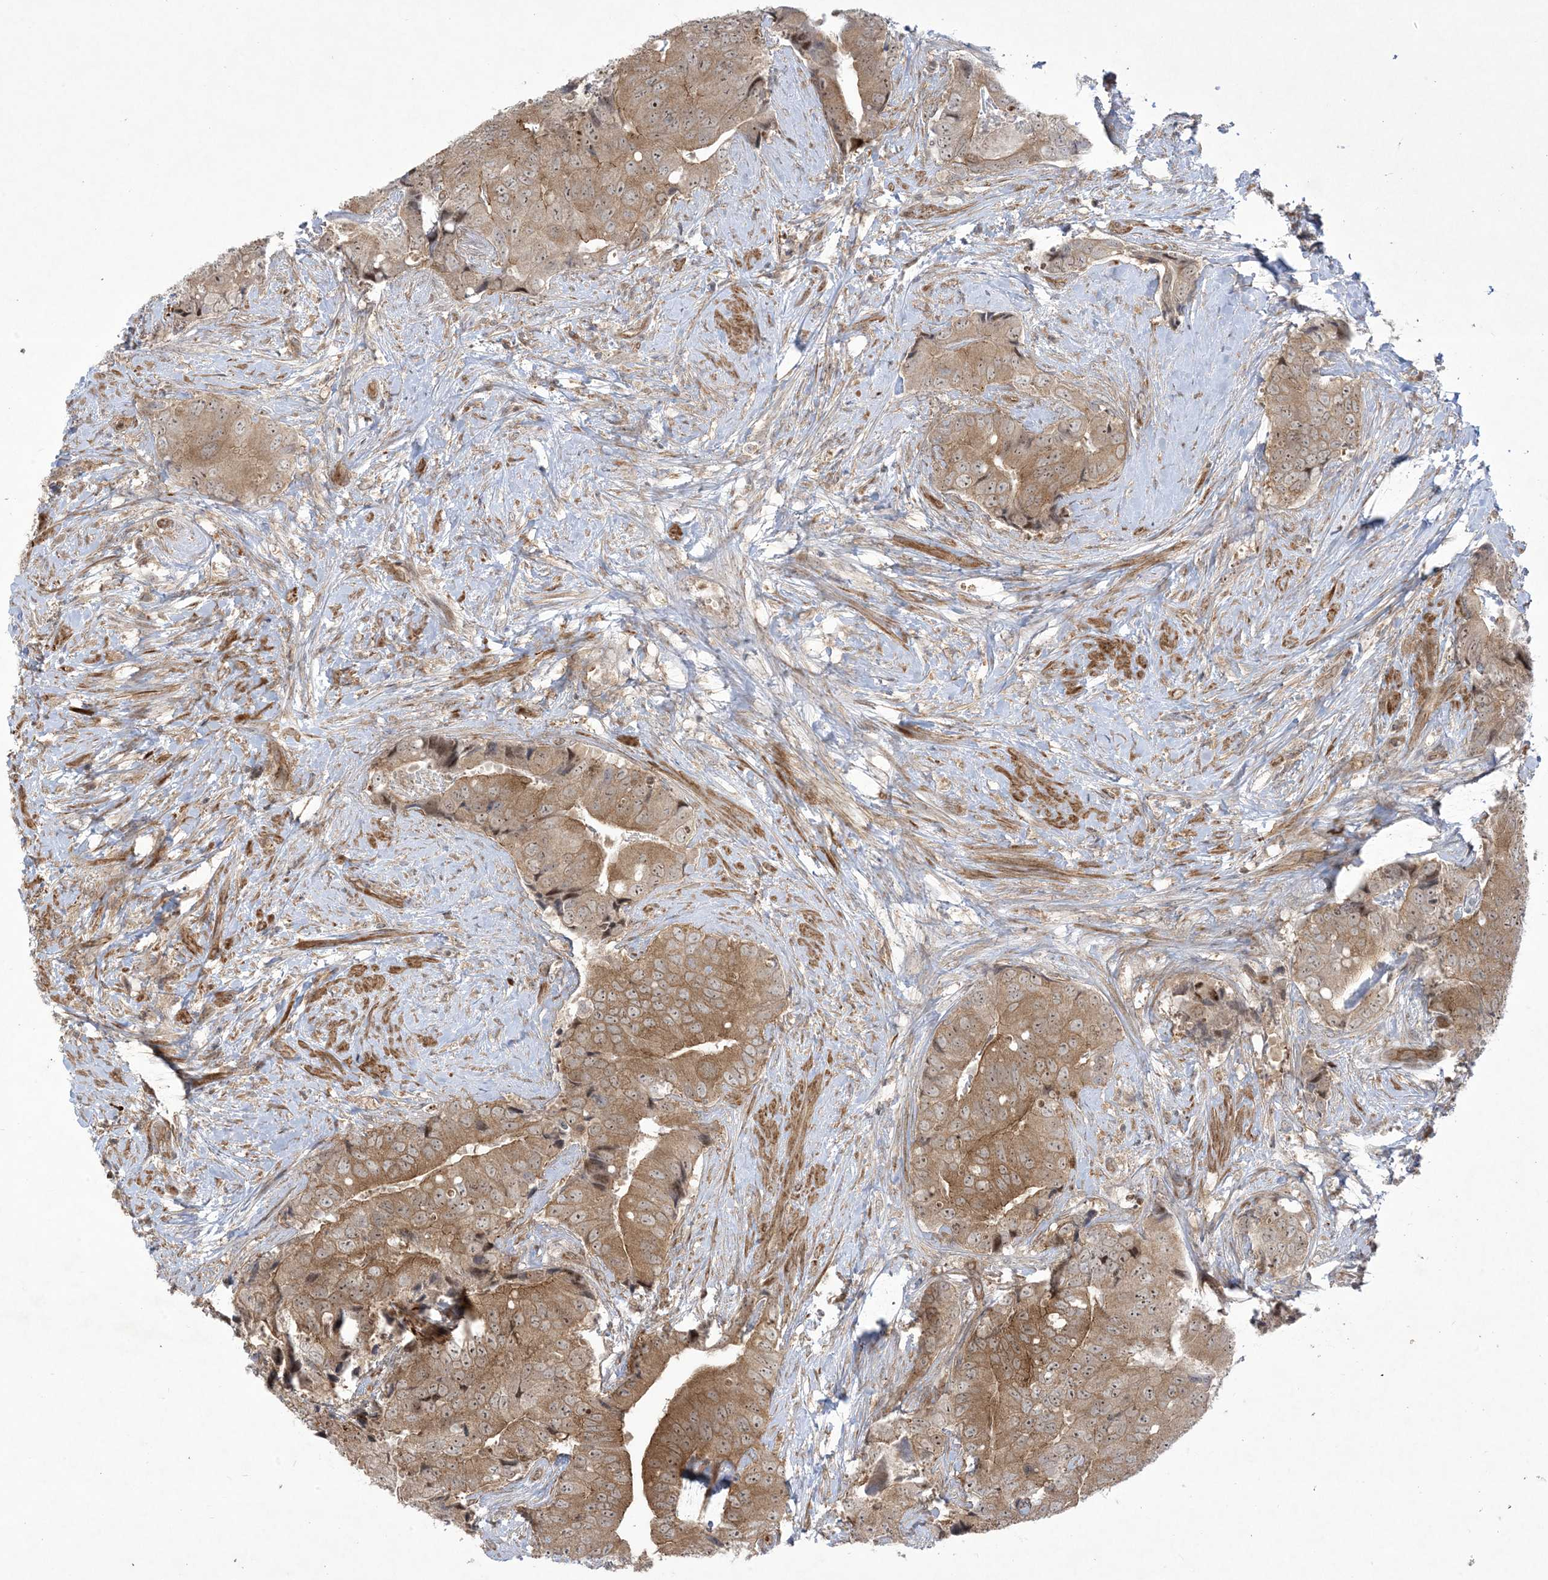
{"staining": {"intensity": "moderate", "quantity": ">75%", "location": "cytoplasmic/membranous,nuclear"}, "tissue": "prostate cancer", "cell_type": "Tumor cells", "image_type": "cancer", "snomed": [{"axis": "morphology", "description": "Adenocarcinoma, High grade"}, {"axis": "topography", "description": "Prostate"}], "caption": "A photomicrograph of adenocarcinoma (high-grade) (prostate) stained for a protein demonstrates moderate cytoplasmic/membranous and nuclear brown staining in tumor cells.", "gene": "SOGA3", "patient": {"sex": "male", "age": 70}}